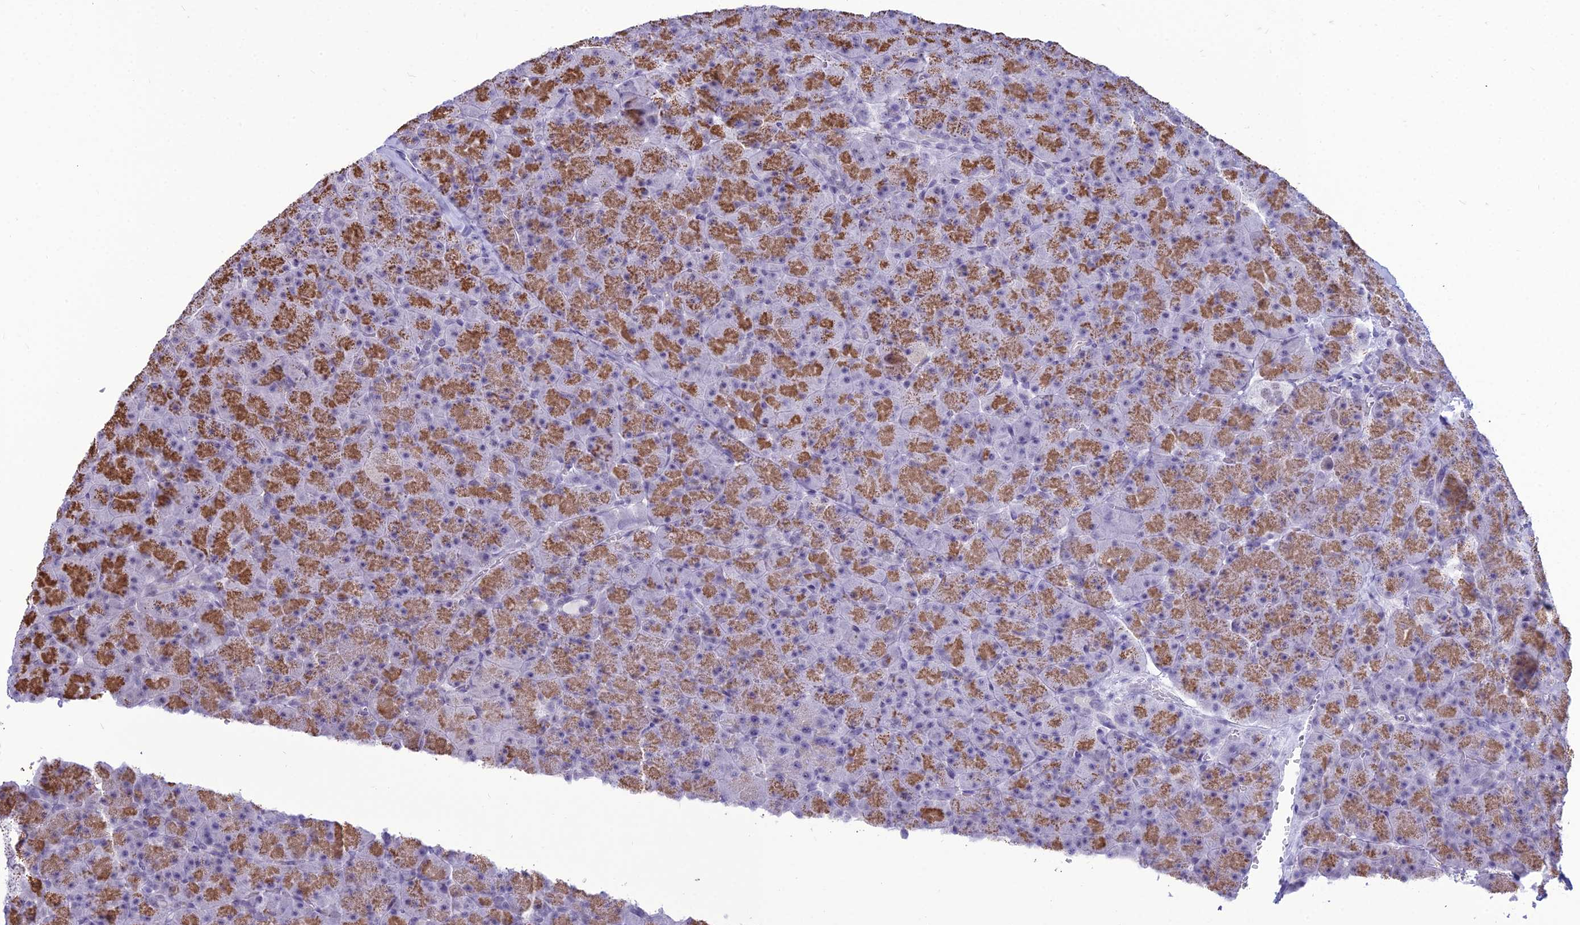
{"staining": {"intensity": "moderate", "quantity": "25%-75%", "location": "cytoplasmic/membranous"}, "tissue": "pancreas", "cell_type": "Exocrine glandular cells", "image_type": "normal", "snomed": [{"axis": "morphology", "description": "Normal tissue, NOS"}, {"axis": "topography", "description": "Pancreas"}], "caption": "DAB immunohistochemical staining of unremarkable human pancreas displays moderate cytoplasmic/membranous protein expression in about 25%-75% of exocrine glandular cells.", "gene": "DHX40", "patient": {"sex": "male", "age": 36}}